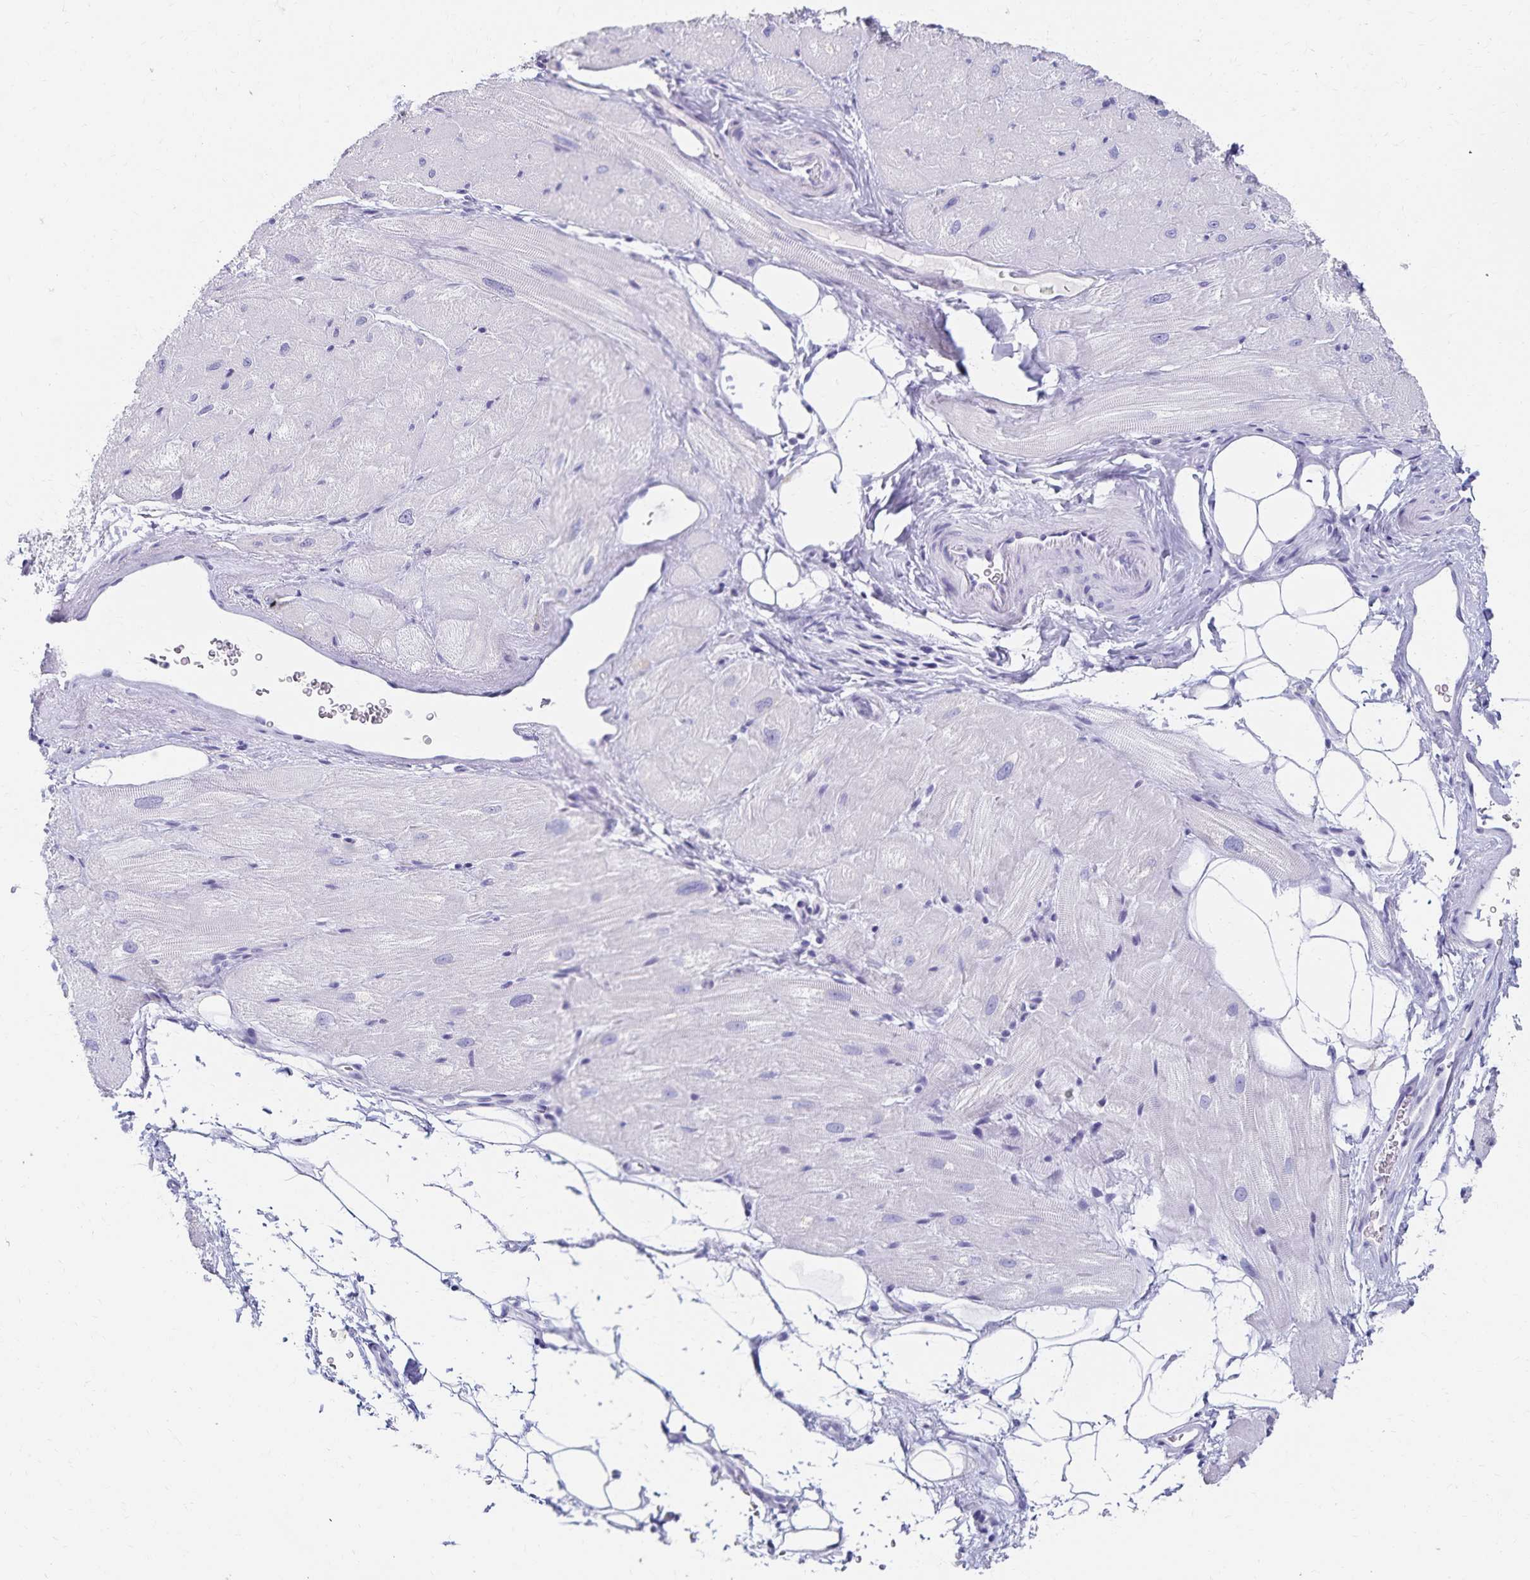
{"staining": {"intensity": "negative", "quantity": "none", "location": "none"}, "tissue": "heart muscle", "cell_type": "Cardiomyocytes", "image_type": "normal", "snomed": [{"axis": "morphology", "description": "Normal tissue, NOS"}, {"axis": "topography", "description": "Heart"}], "caption": "DAB (3,3'-diaminobenzidine) immunohistochemical staining of benign human heart muscle shows no significant staining in cardiomyocytes. (IHC, brightfield microscopy, high magnification).", "gene": "C2orf50", "patient": {"sex": "male", "age": 62}}